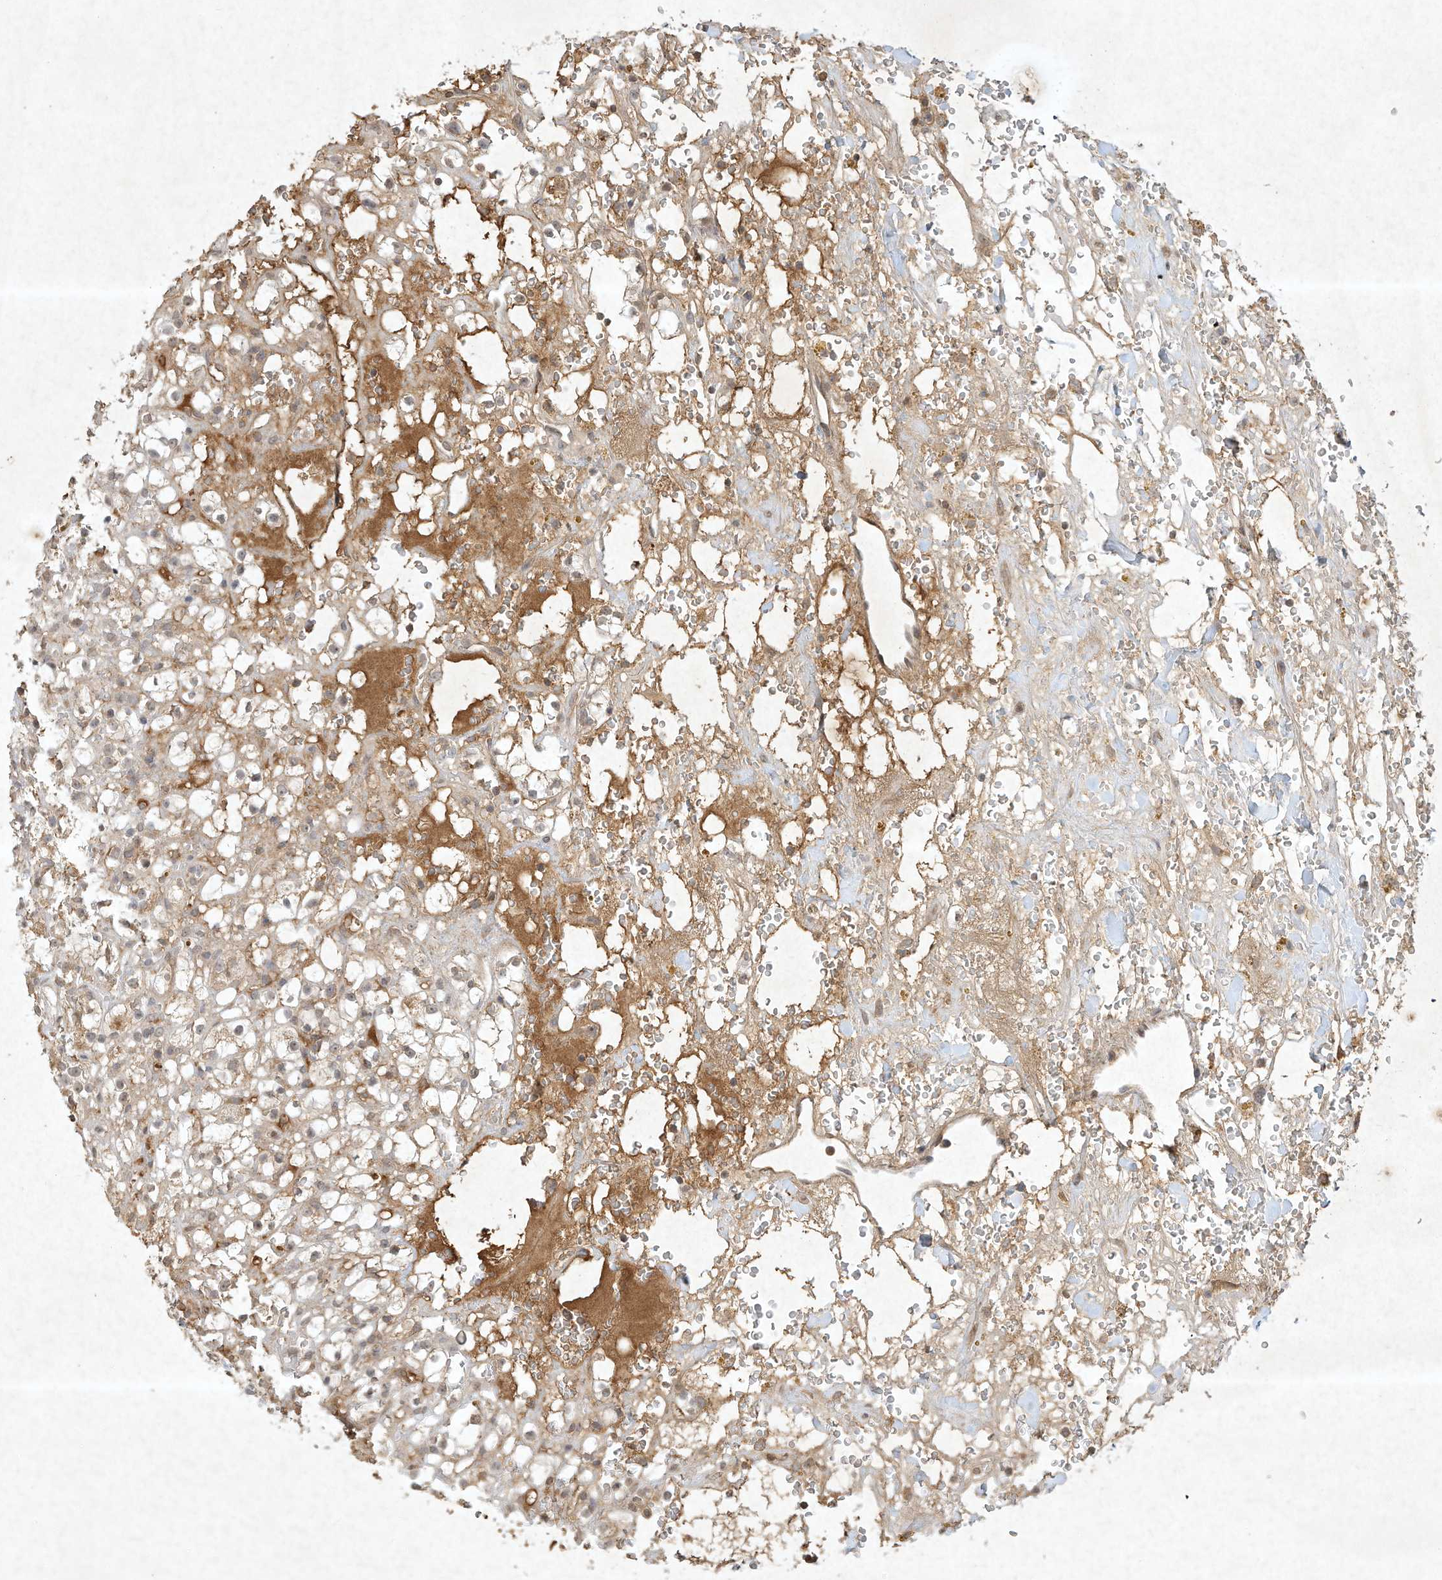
{"staining": {"intensity": "weak", "quantity": "25%-75%", "location": "cytoplasmic/membranous"}, "tissue": "renal cancer", "cell_type": "Tumor cells", "image_type": "cancer", "snomed": [{"axis": "morphology", "description": "Adenocarcinoma, NOS"}, {"axis": "topography", "description": "Kidney"}], "caption": "IHC (DAB (3,3'-diaminobenzidine)) staining of renal cancer demonstrates weak cytoplasmic/membranous protein positivity in approximately 25%-75% of tumor cells. The staining was performed using DAB (3,3'-diaminobenzidine), with brown indicating positive protein expression. Nuclei are stained blue with hematoxylin.", "gene": "BTRC", "patient": {"sex": "male", "age": 61}}